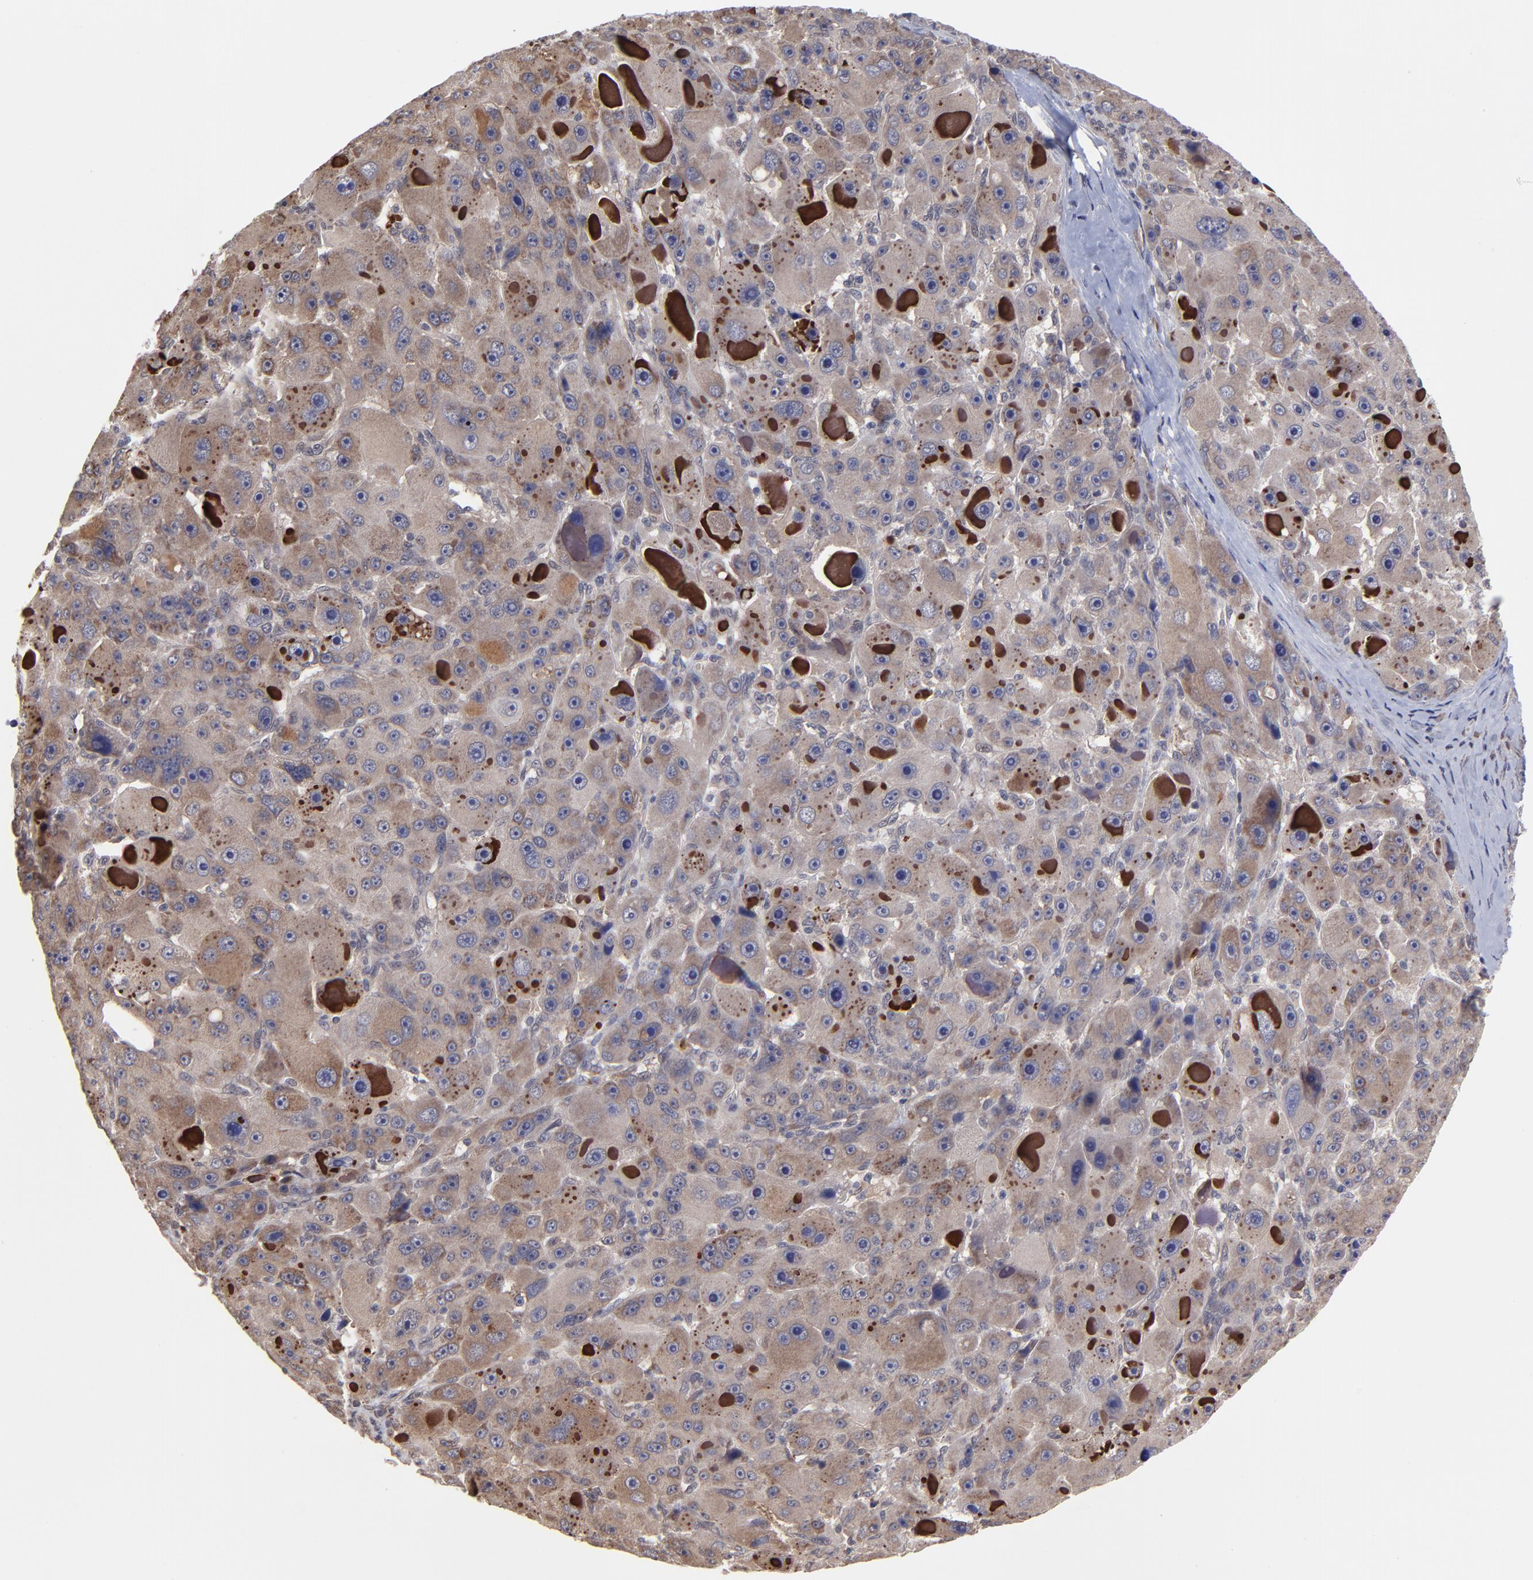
{"staining": {"intensity": "weak", "quantity": ">75%", "location": "cytoplasmic/membranous"}, "tissue": "liver cancer", "cell_type": "Tumor cells", "image_type": "cancer", "snomed": [{"axis": "morphology", "description": "Carcinoma, Hepatocellular, NOS"}, {"axis": "topography", "description": "Liver"}], "caption": "Liver cancer stained with DAB (3,3'-diaminobenzidine) immunohistochemistry (IHC) exhibits low levels of weak cytoplasmic/membranous staining in approximately >75% of tumor cells. Nuclei are stained in blue.", "gene": "CHL1", "patient": {"sex": "male", "age": 76}}